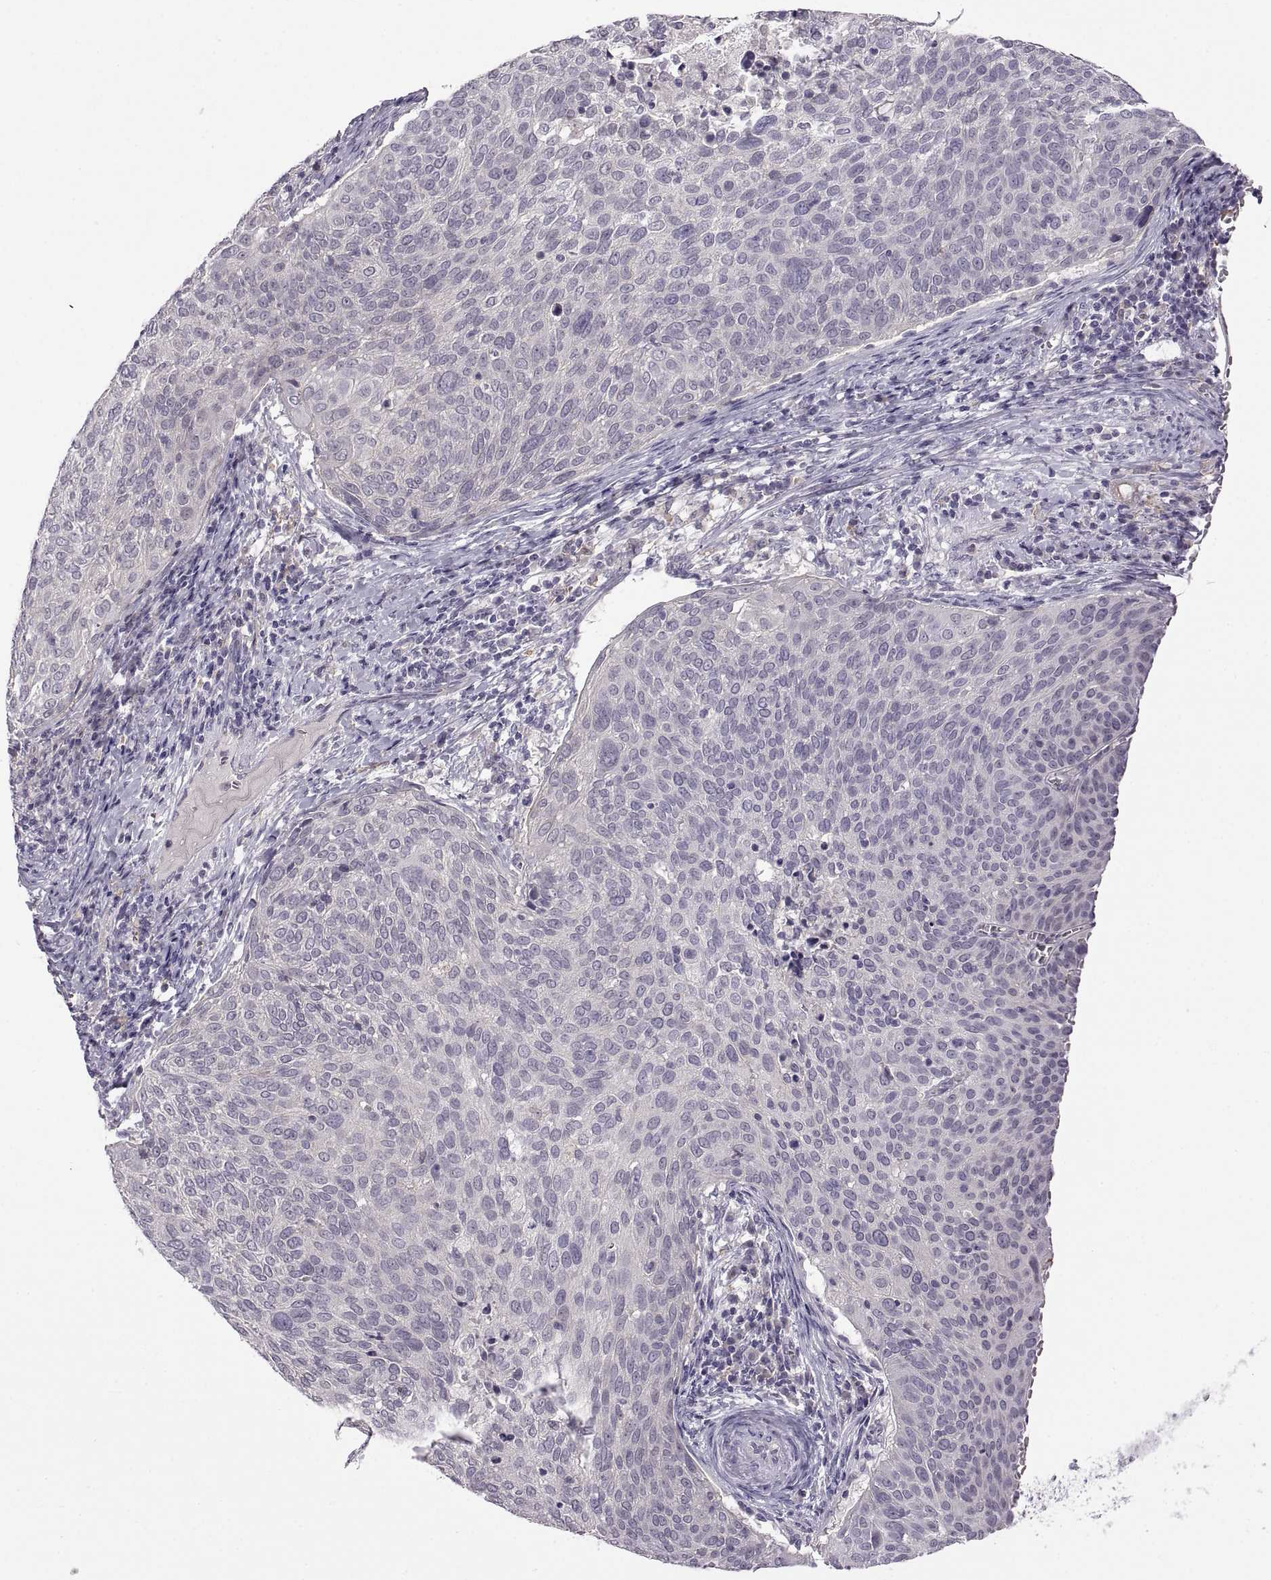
{"staining": {"intensity": "negative", "quantity": "none", "location": "none"}, "tissue": "cervical cancer", "cell_type": "Tumor cells", "image_type": "cancer", "snomed": [{"axis": "morphology", "description": "Squamous cell carcinoma, NOS"}, {"axis": "topography", "description": "Cervix"}], "caption": "Immunohistochemistry (IHC) micrograph of neoplastic tissue: cervical squamous cell carcinoma stained with DAB displays no significant protein expression in tumor cells. Brightfield microscopy of immunohistochemistry (IHC) stained with DAB (3,3'-diaminobenzidine) (brown) and hematoxylin (blue), captured at high magnification.", "gene": "MEIOC", "patient": {"sex": "female", "age": 39}}